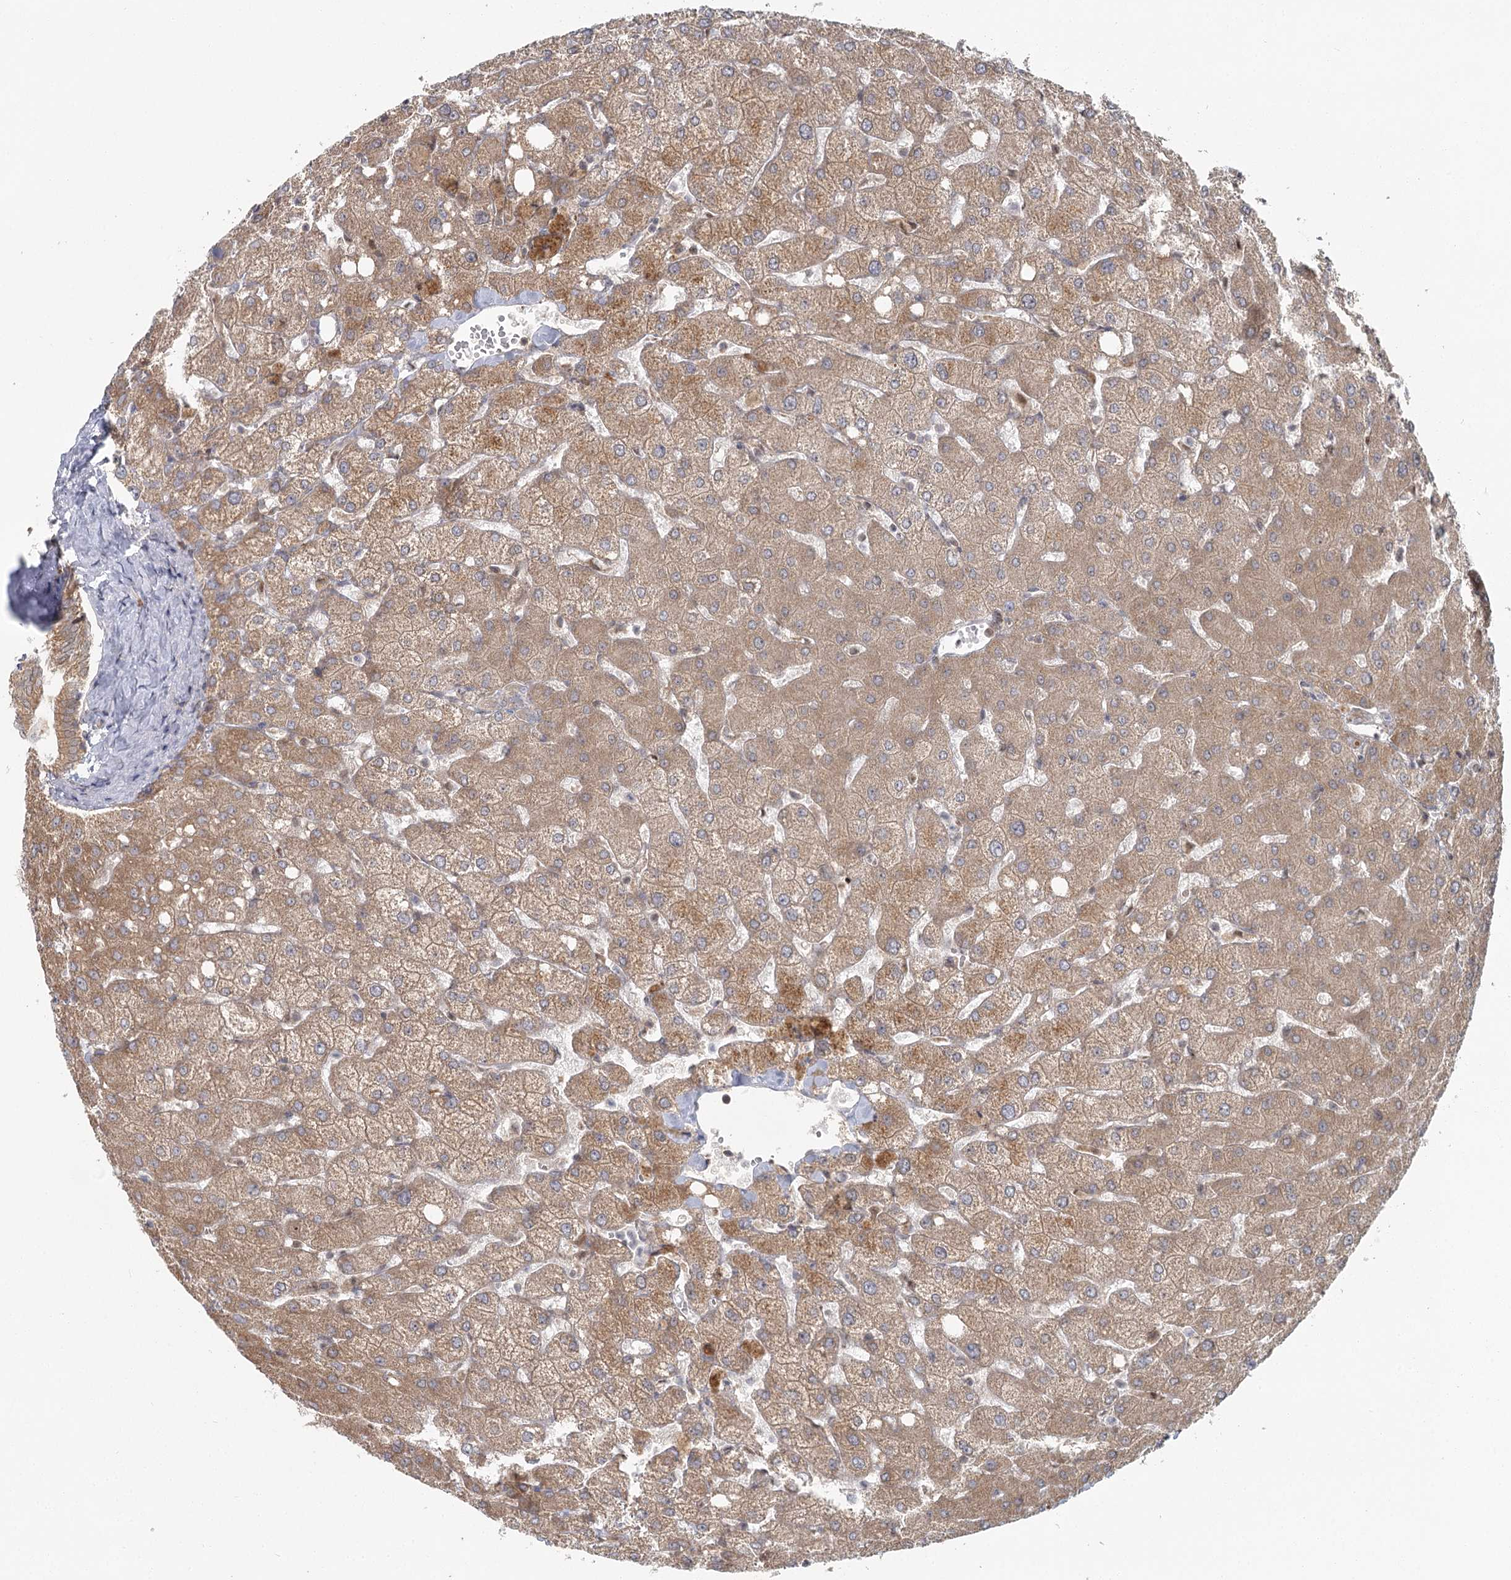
{"staining": {"intensity": "negative", "quantity": "none", "location": "none"}, "tissue": "liver", "cell_type": "Cholangiocytes", "image_type": "normal", "snomed": [{"axis": "morphology", "description": "Normal tissue, NOS"}, {"axis": "topography", "description": "Liver"}], "caption": "Micrograph shows no protein expression in cholangiocytes of normal liver. (Brightfield microscopy of DAB immunohistochemistry (IHC) at high magnification).", "gene": "THNSL1", "patient": {"sex": "female", "age": 54}}